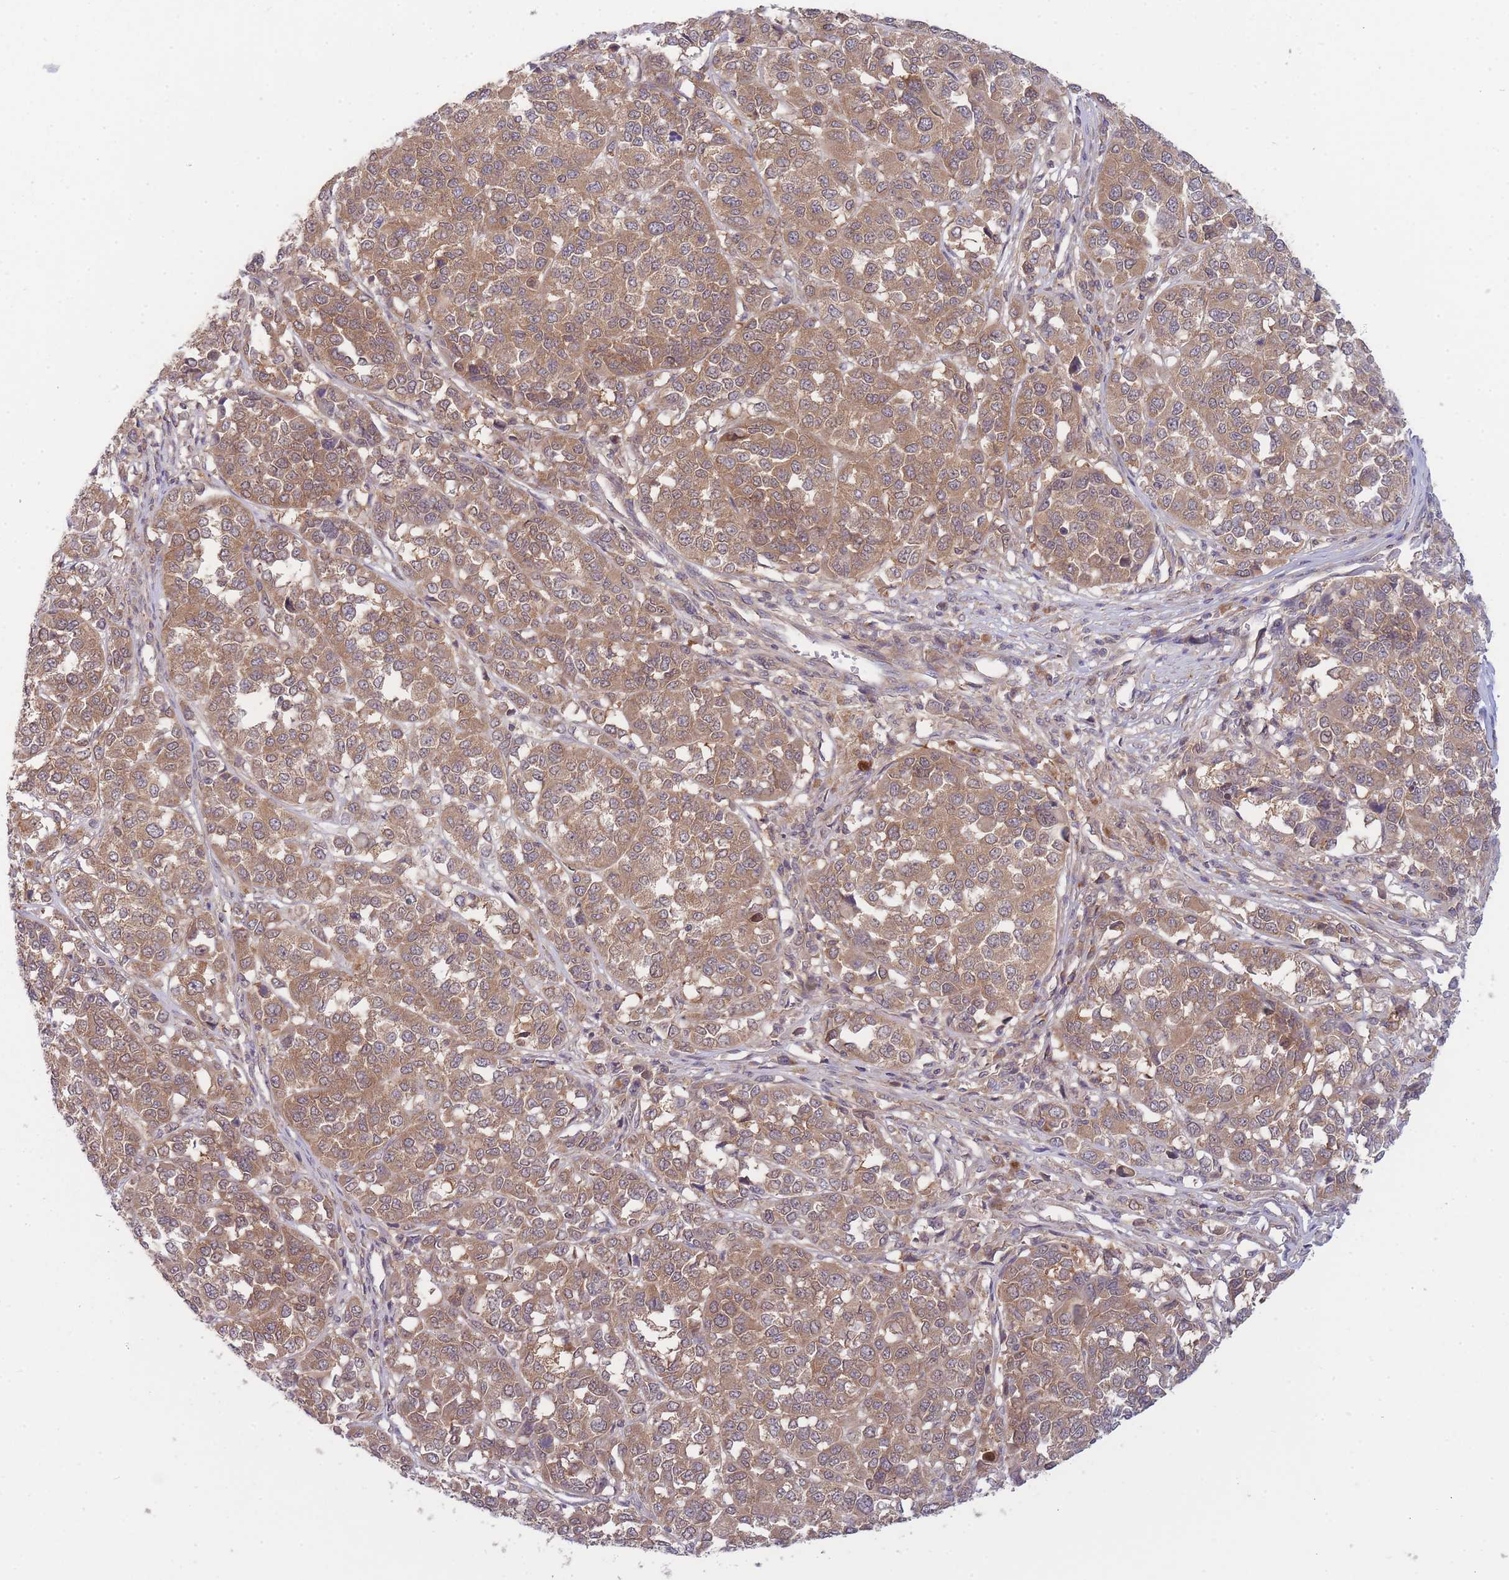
{"staining": {"intensity": "weak", "quantity": ">75%", "location": "cytoplasmic/membranous"}, "tissue": "melanoma", "cell_type": "Tumor cells", "image_type": "cancer", "snomed": [{"axis": "morphology", "description": "Malignant melanoma, Metastatic site"}, {"axis": "topography", "description": "Lymph node"}], "caption": "The histopathology image shows staining of melanoma, revealing weak cytoplasmic/membranous protein positivity (brown color) within tumor cells.", "gene": "PFDN6", "patient": {"sex": "male", "age": 44}}